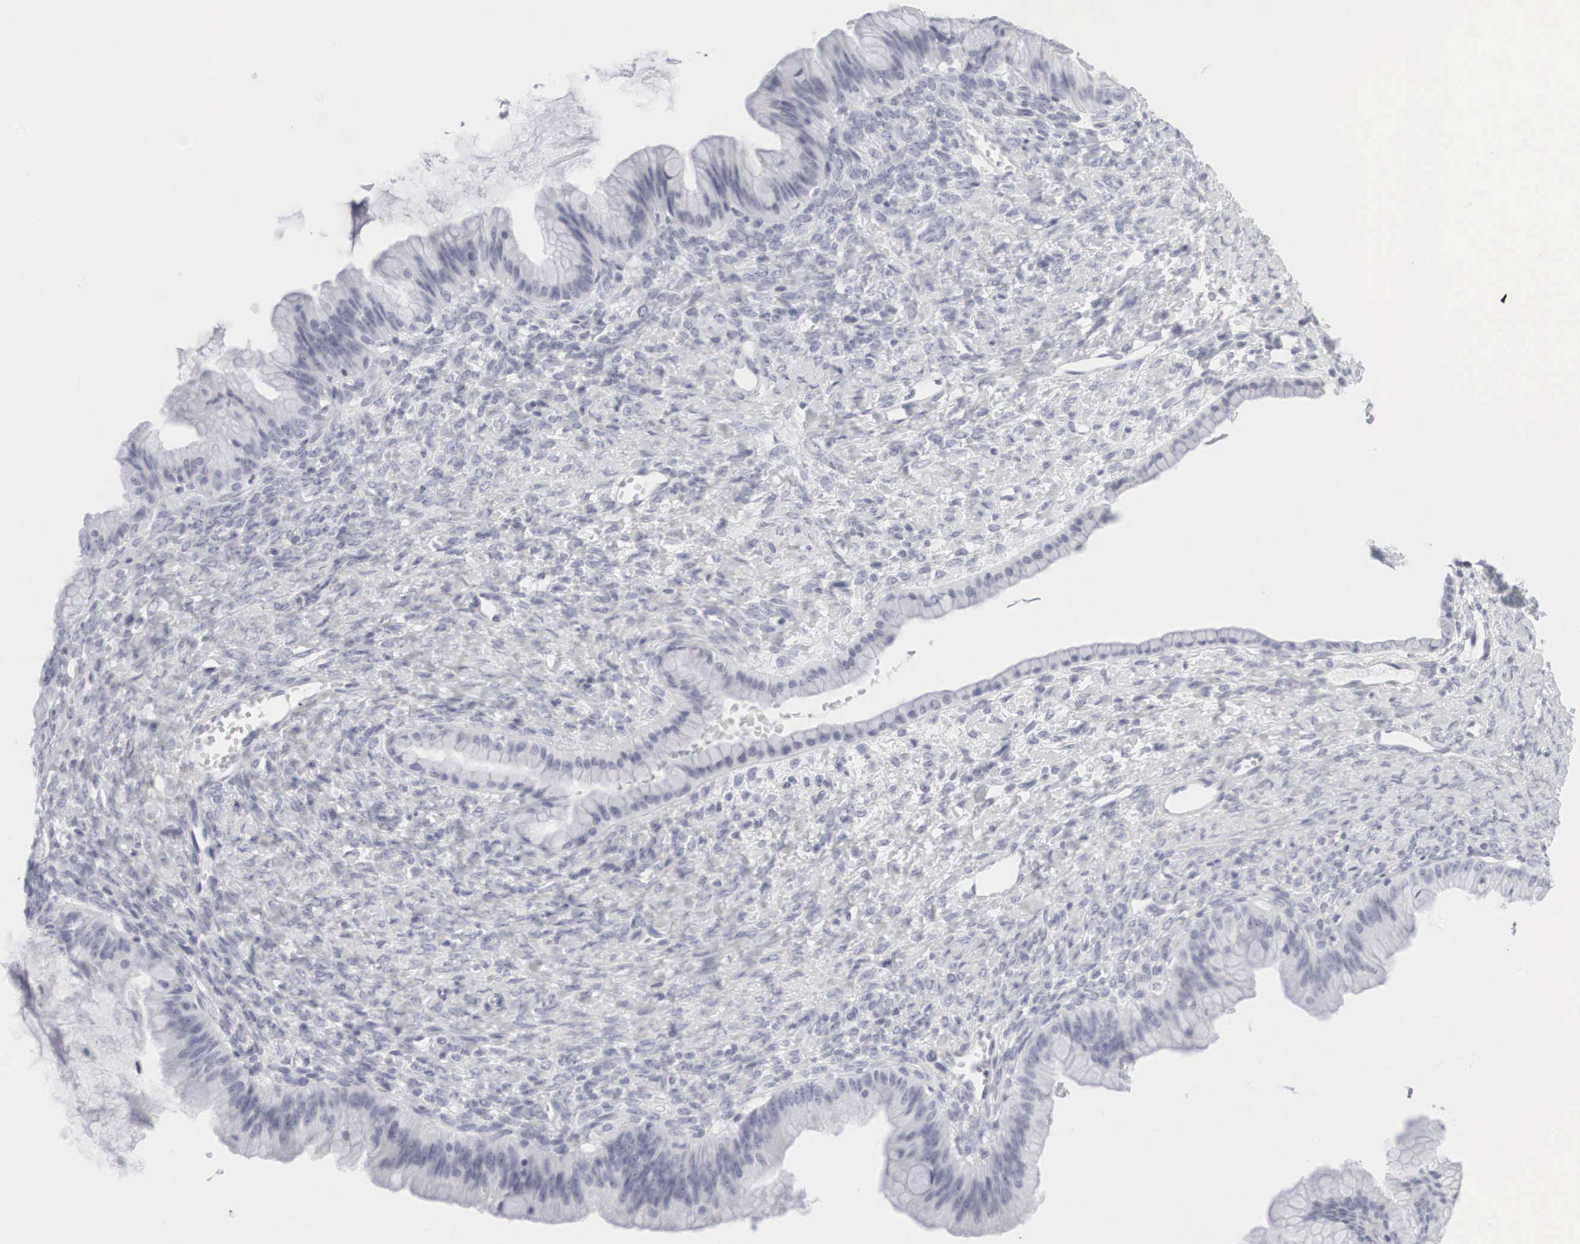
{"staining": {"intensity": "negative", "quantity": "none", "location": "none"}, "tissue": "ovarian cancer", "cell_type": "Tumor cells", "image_type": "cancer", "snomed": [{"axis": "morphology", "description": "Cystadenocarcinoma, mucinous, NOS"}, {"axis": "topography", "description": "Ovary"}], "caption": "The histopathology image reveals no significant expression in tumor cells of ovarian mucinous cystadenocarcinoma. Nuclei are stained in blue.", "gene": "KRT14", "patient": {"sex": "female", "age": 25}}